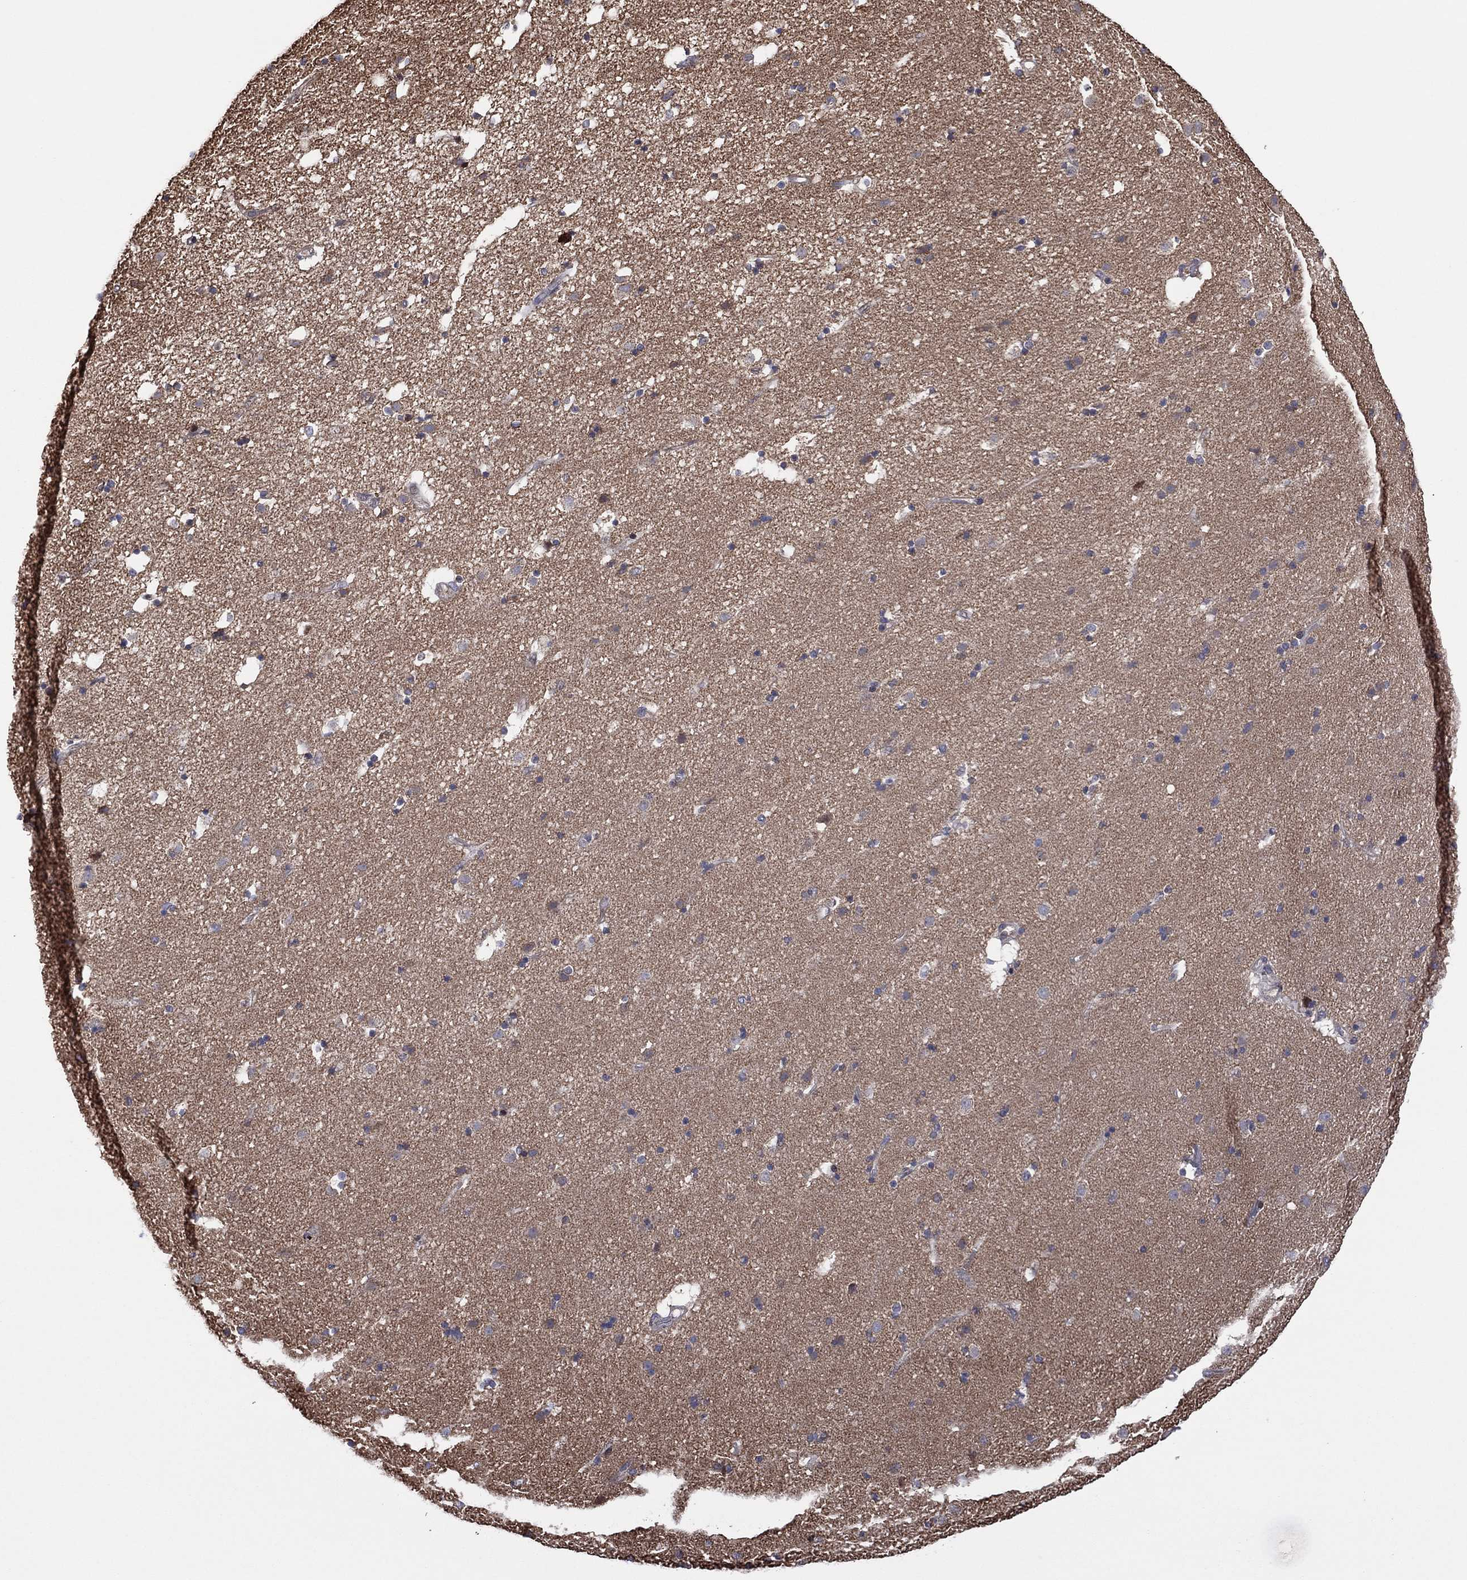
{"staining": {"intensity": "negative", "quantity": "none", "location": "none"}, "tissue": "caudate", "cell_type": "Glial cells", "image_type": "normal", "snomed": [{"axis": "morphology", "description": "Normal tissue, NOS"}, {"axis": "topography", "description": "Lateral ventricle wall"}], "caption": "Human caudate stained for a protein using immunohistochemistry (IHC) shows no staining in glial cells.", "gene": "PIDD1", "patient": {"sex": "male", "age": 54}}